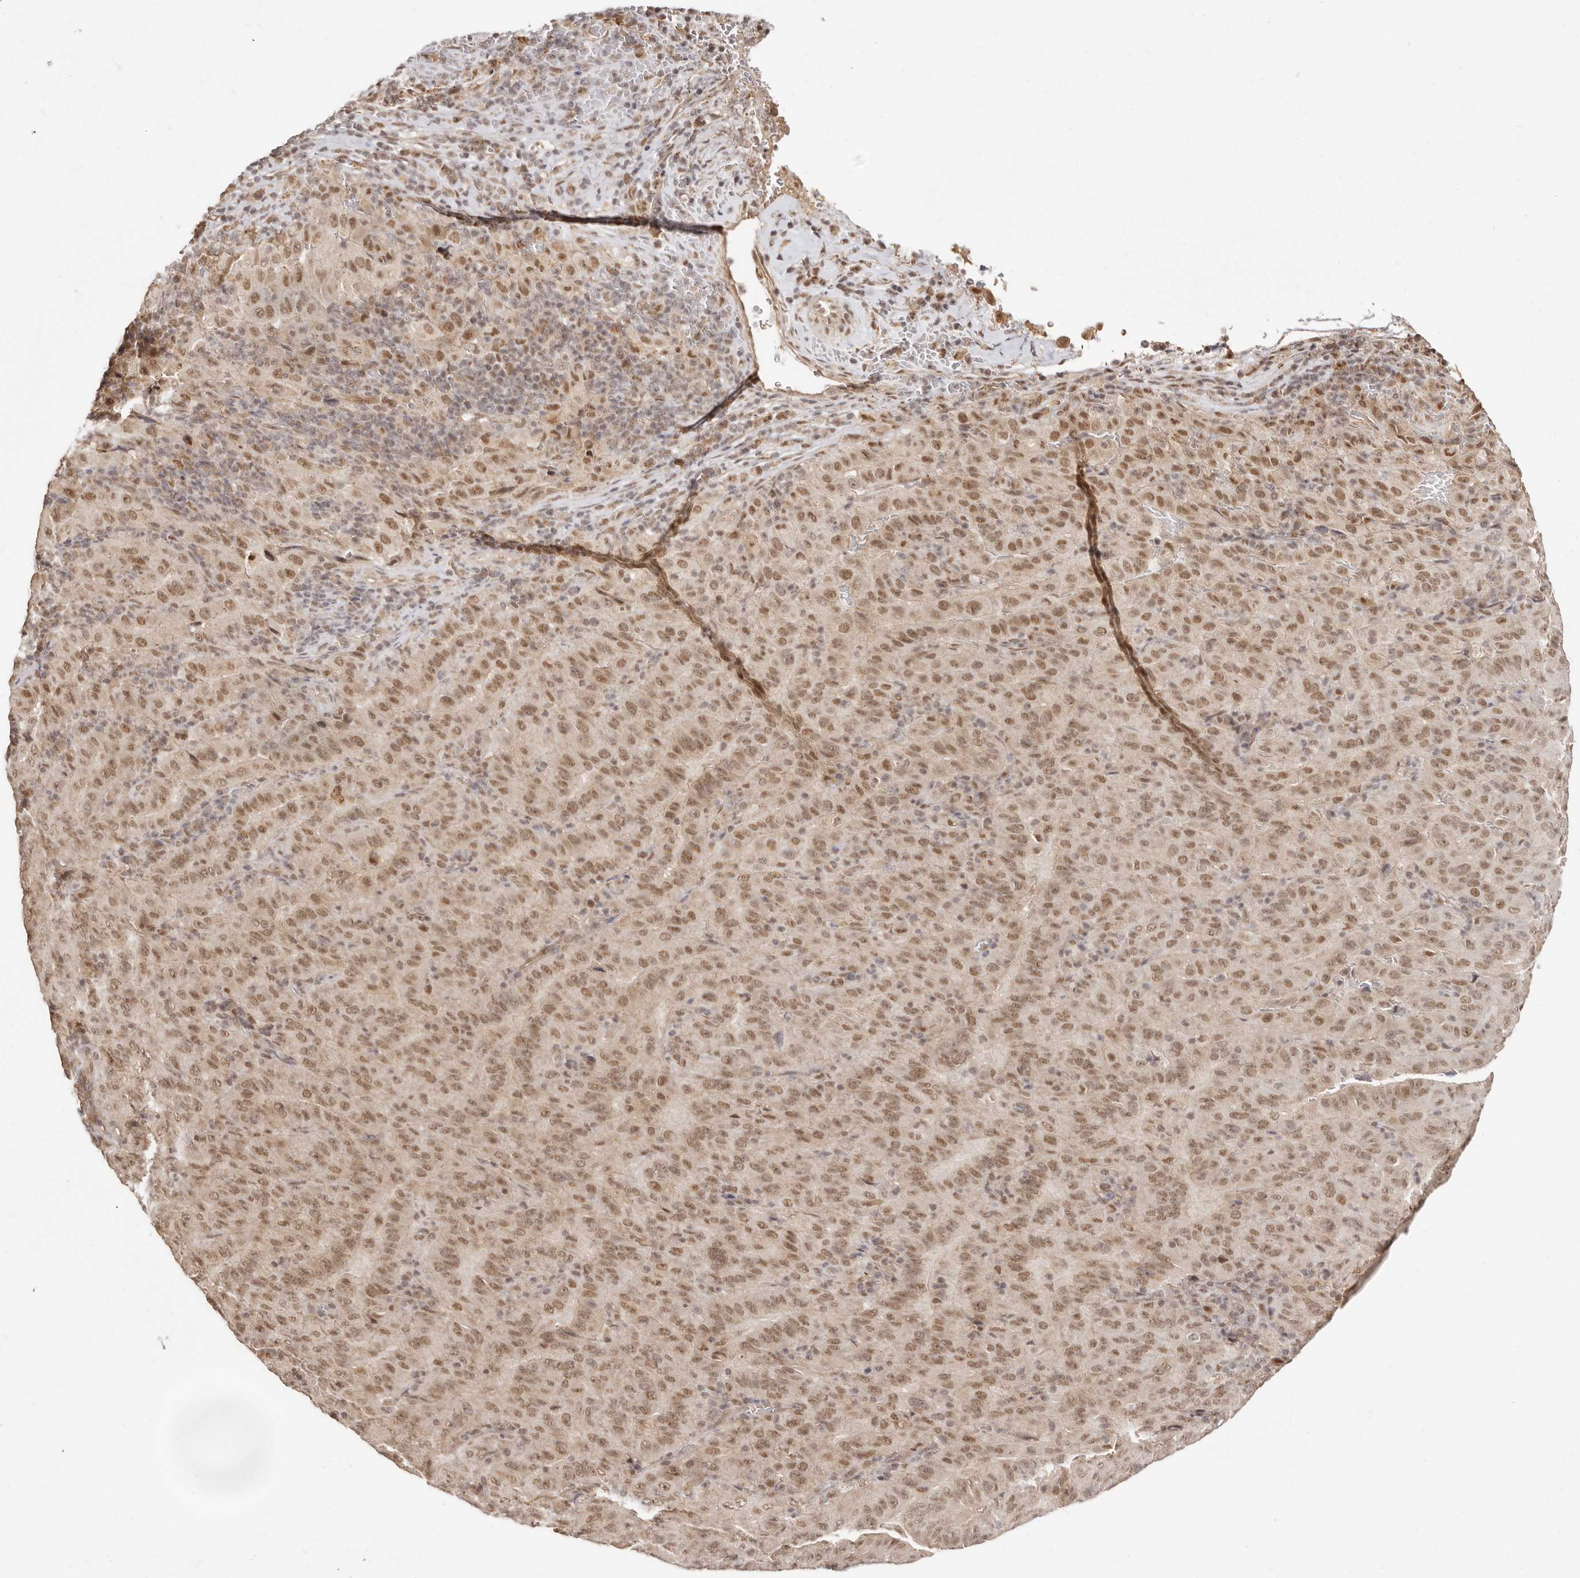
{"staining": {"intensity": "moderate", "quantity": ">75%", "location": "nuclear"}, "tissue": "pancreatic cancer", "cell_type": "Tumor cells", "image_type": "cancer", "snomed": [{"axis": "morphology", "description": "Adenocarcinoma, NOS"}, {"axis": "topography", "description": "Pancreas"}], "caption": "A histopathology image of human adenocarcinoma (pancreatic) stained for a protein shows moderate nuclear brown staining in tumor cells.", "gene": "MED8", "patient": {"sex": "male", "age": 63}}